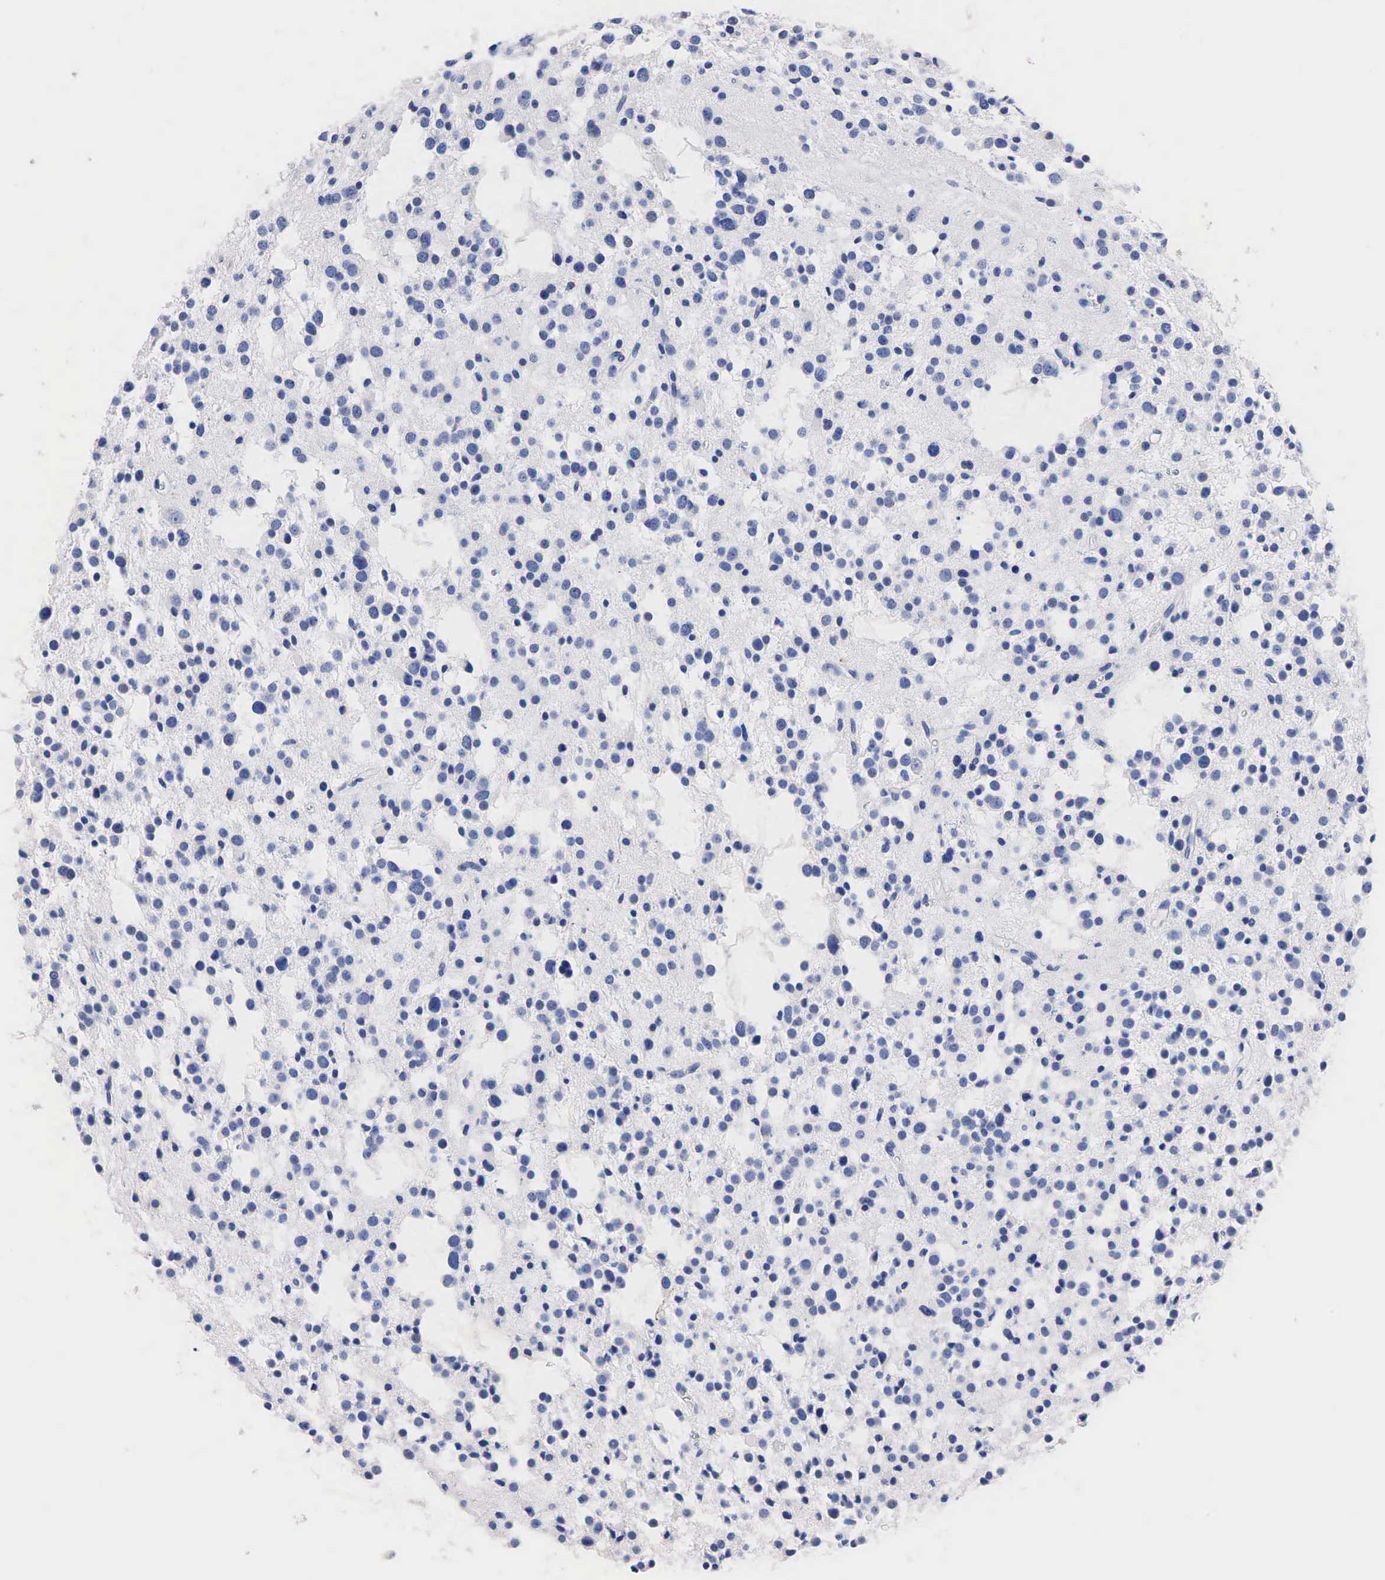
{"staining": {"intensity": "negative", "quantity": "none", "location": "none"}, "tissue": "glioma", "cell_type": "Tumor cells", "image_type": "cancer", "snomed": [{"axis": "morphology", "description": "Glioma, malignant, Low grade"}, {"axis": "topography", "description": "Brain"}], "caption": "Immunohistochemical staining of human glioma displays no significant expression in tumor cells.", "gene": "SST", "patient": {"sex": "female", "age": 36}}